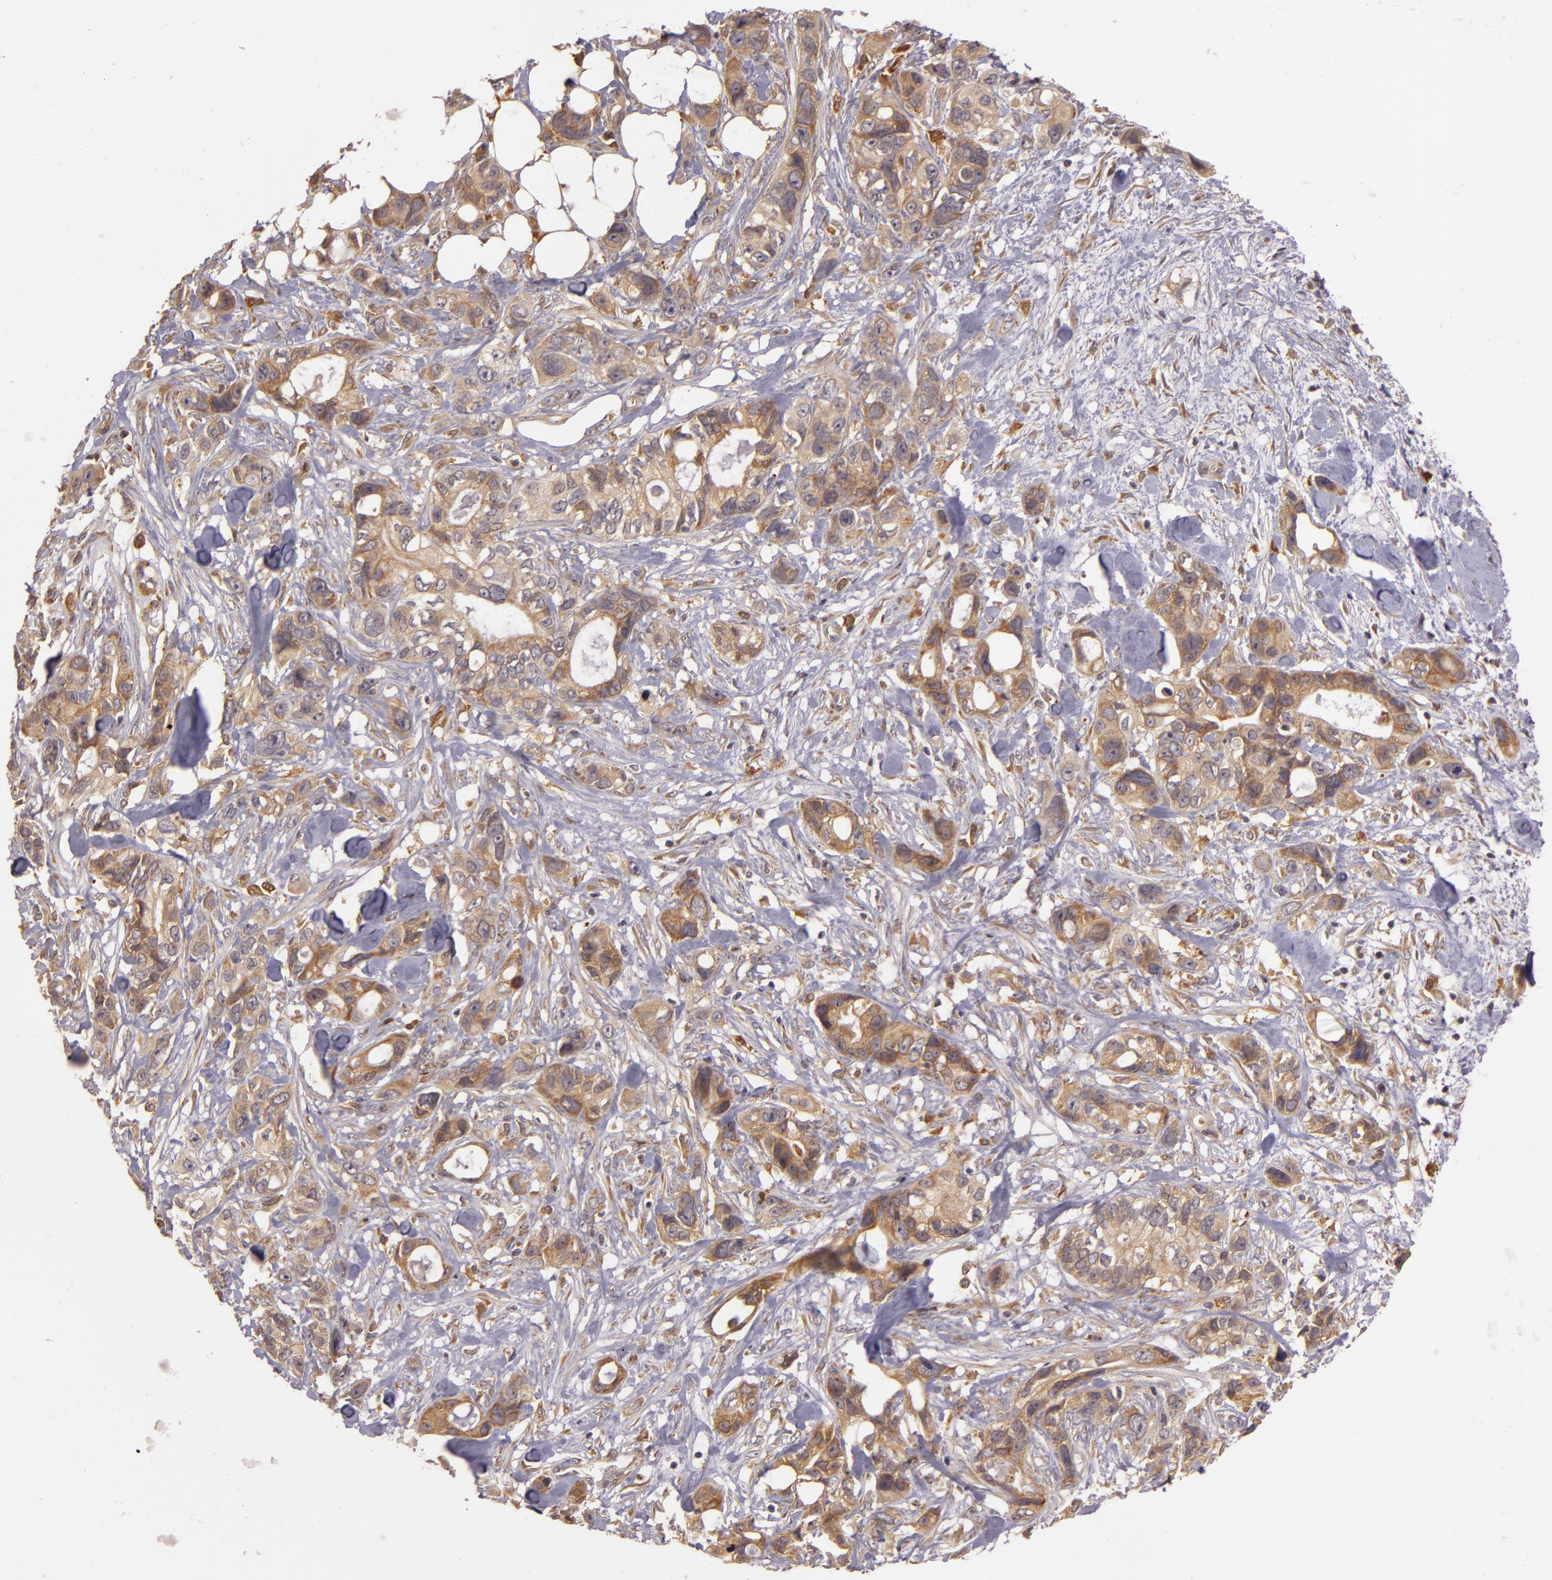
{"staining": {"intensity": "moderate", "quantity": "<25%", "location": "cytoplasmic/membranous"}, "tissue": "stomach cancer", "cell_type": "Tumor cells", "image_type": "cancer", "snomed": [{"axis": "morphology", "description": "Adenocarcinoma, NOS"}, {"axis": "topography", "description": "Stomach, upper"}], "caption": "This is an image of IHC staining of stomach adenocarcinoma, which shows moderate expression in the cytoplasmic/membranous of tumor cells.", "gene": "PPP1R3F", "patient": {"sex": "male", "age": 47}}